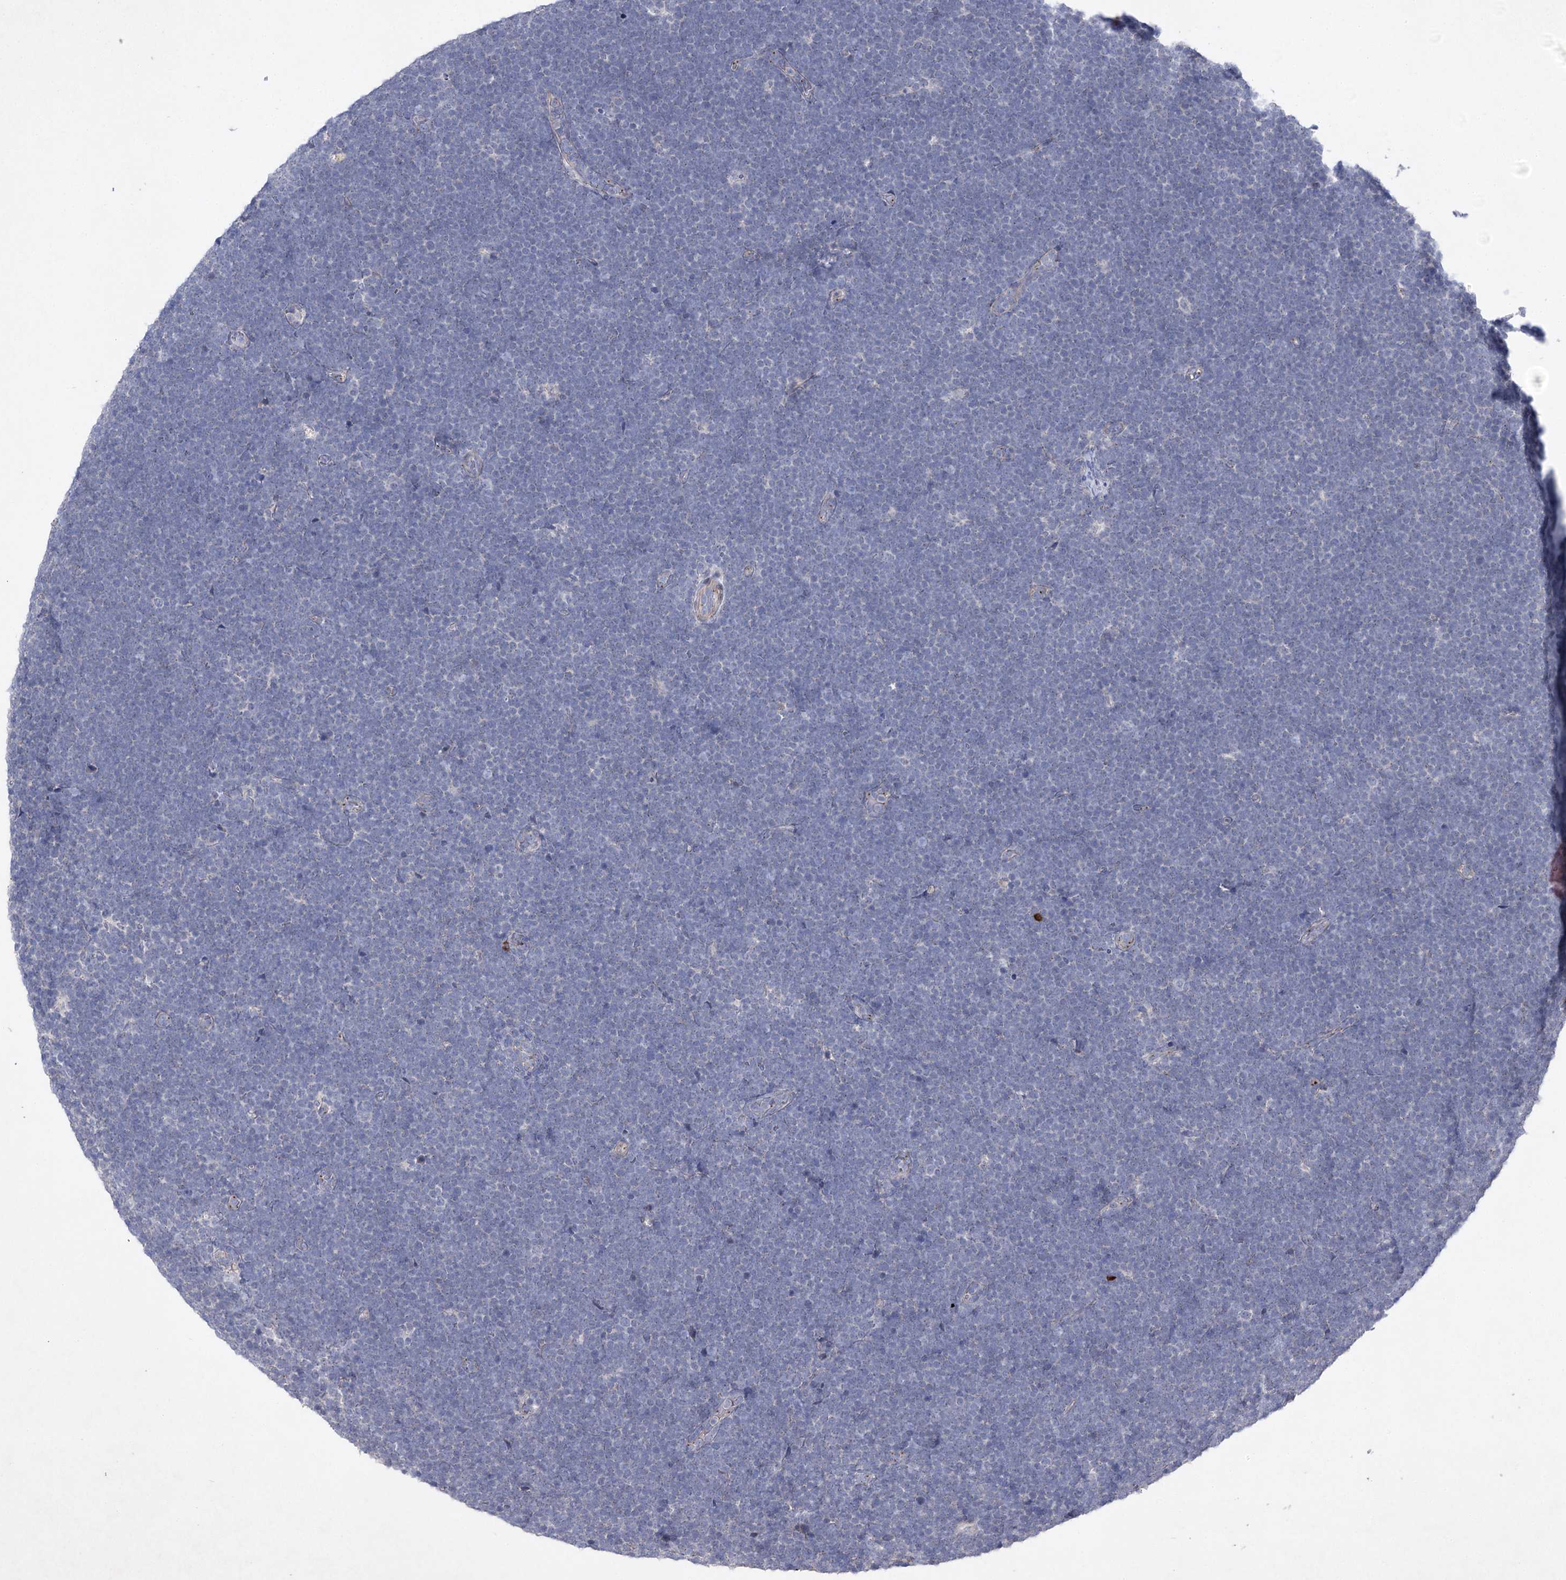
{"staining": {"intensity": "negative", "quantity": "none", "location": "none"}, "tissue": "lymphoma", "cell_type": "Tumor cells", "image_type": "cancer", "snomed": [{"axis": "morphology", "description": "Malignant lymphoma, non-Hodgkin's type, High grade"}, {"axis": "topography", "description": "Lymph node"}], "caption": "A micrograph of lymphoma stained for a protein demonstrates no brown staining in tumor cells.", "gene": "COX15", "patient": {"sex": "male", "age": 13}}